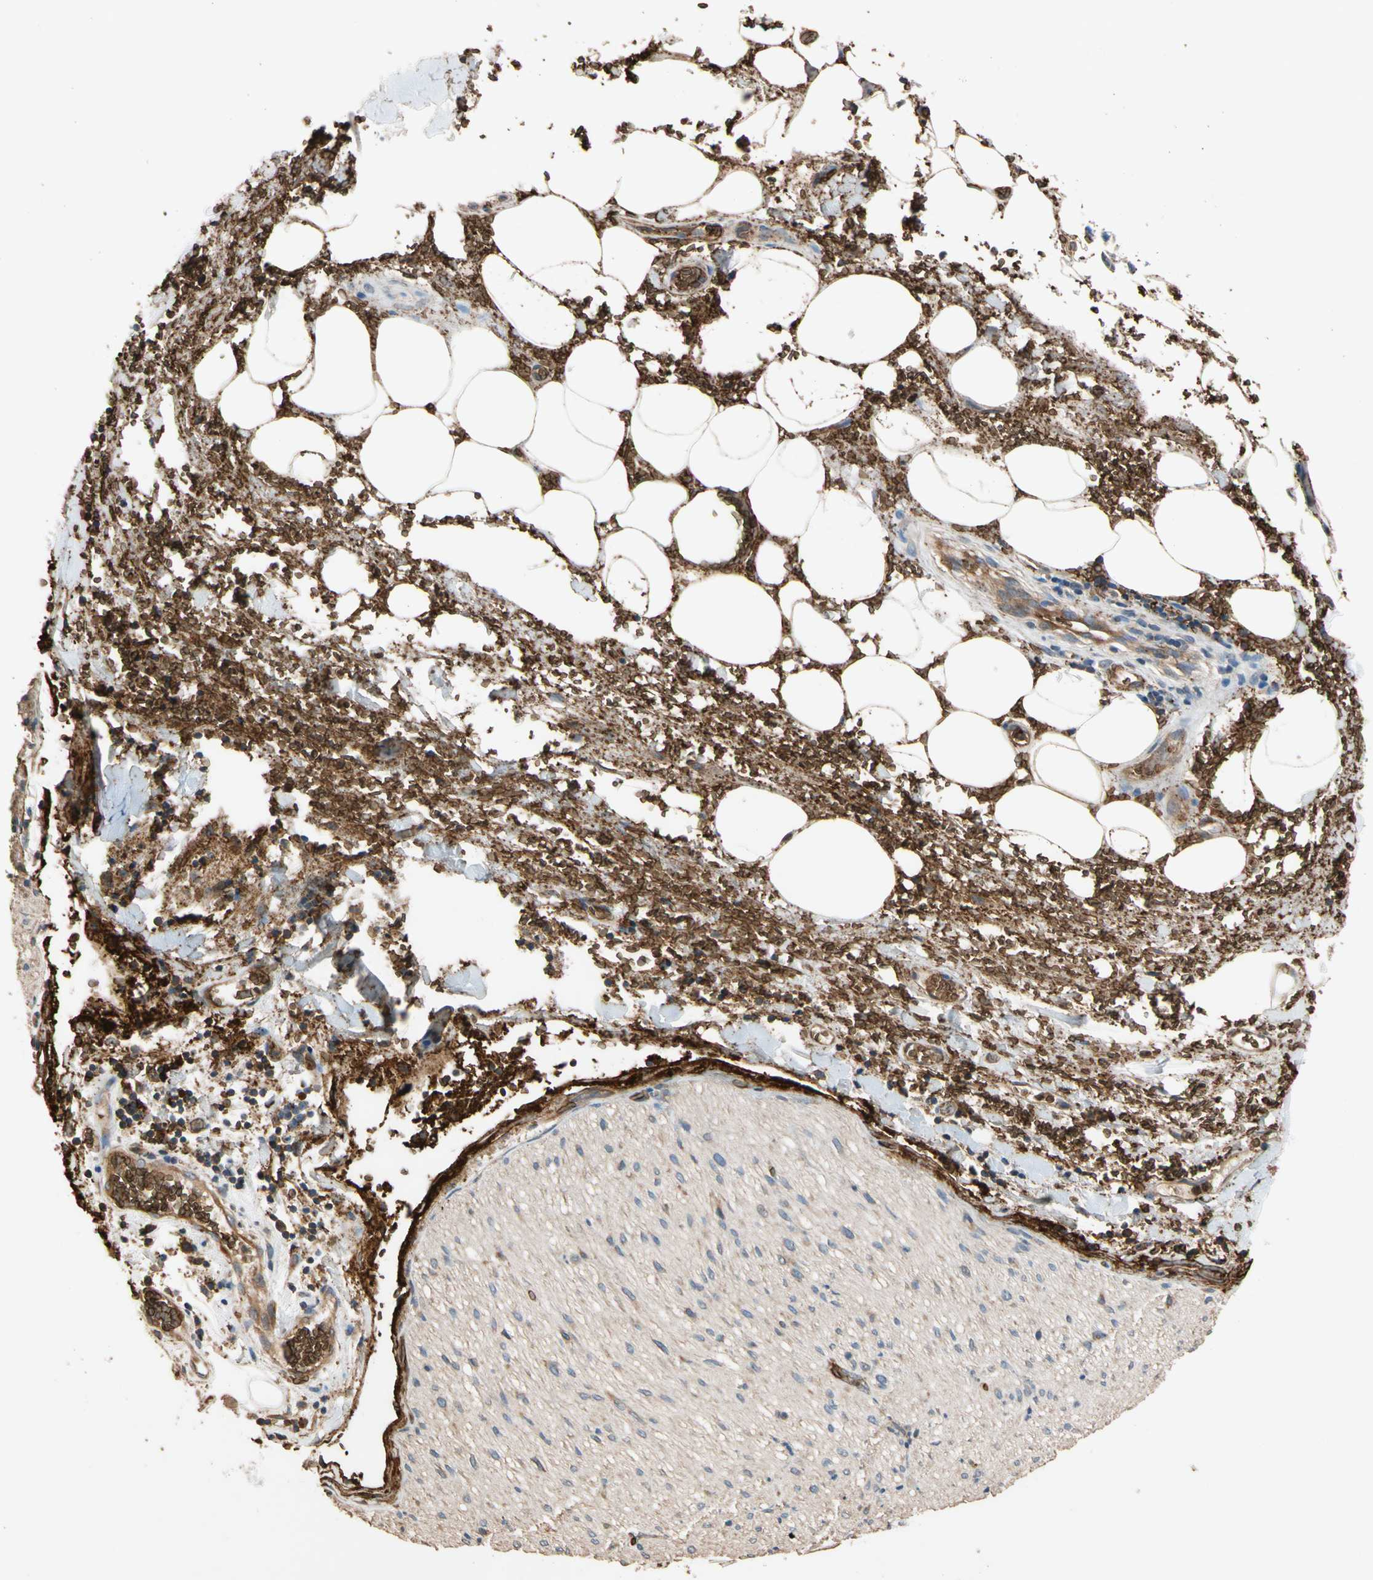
{"staining": {"intensity": "strong", "quantity": ">75%", "location": "cytoplasmic/membranous"}, "tissue": "liver cancer", "cell_type": "Tumor cells", "image_type": "cancer", "snomed": [{"axis": "morphology", "description": "Normal tissue, NOS"}, {"axis": "morphology", "description": "Cholangiocarcinoma"}, {"axis": "topography", "description": "Liver"}, {"axis": "topography", "description": "Peripheral nerve tissue"}], "caption": "About >75% of tumor cells in human liver cancer (cholangiocarcinoma) demonstrate strong cytoplasmic/membranous protein positivity as visualized by brown immunohistochemical staining.", "gene": "RIOK2", "patient": {"sex": "male", "age": 50}}